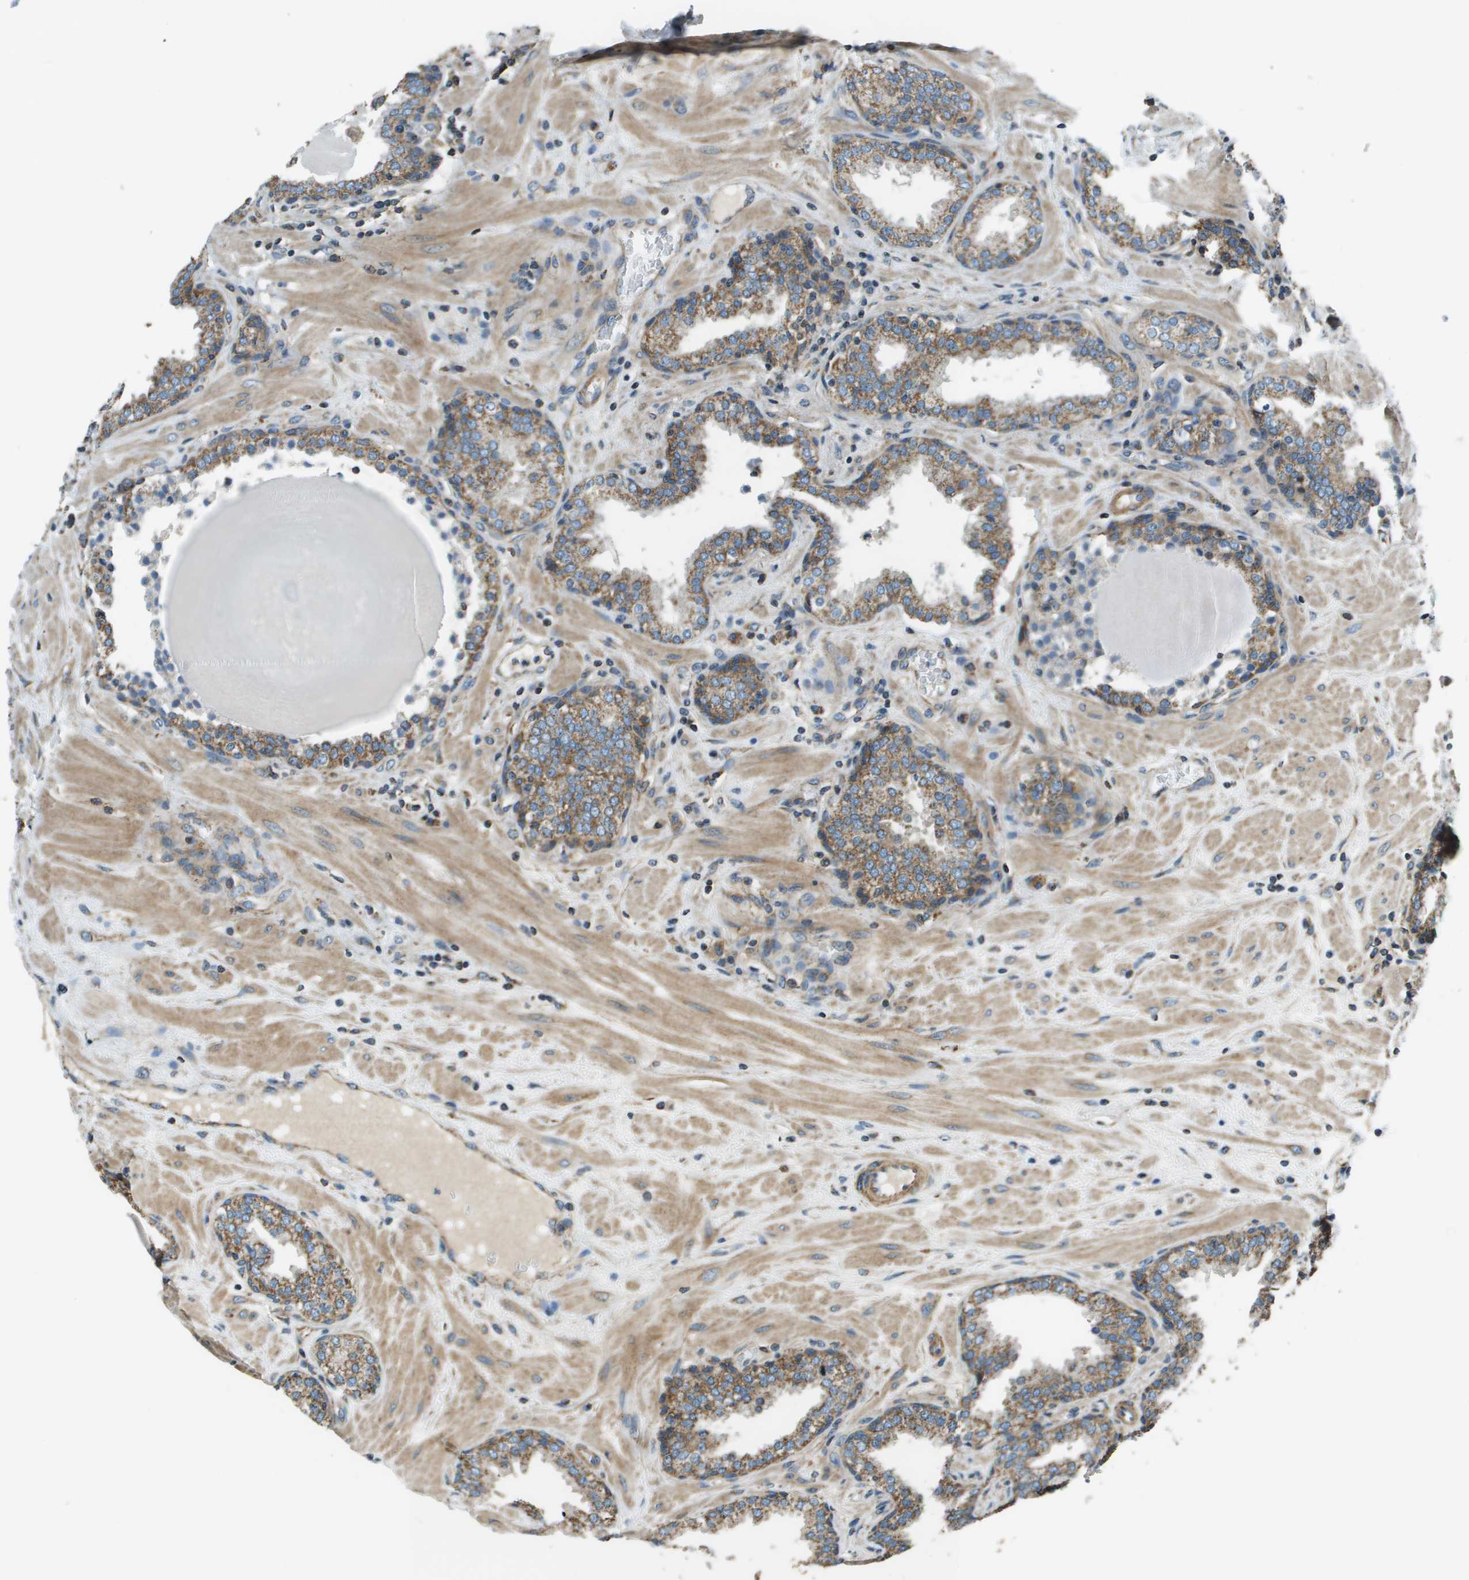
{"staining": {"intensity": "moderate", "quantity": ">75%", "location": "cytoplasmic/membranous"}, "tissue": "prostate", "cell_type": "Glandular cells", "image_type": "normal", "snomed": [{"axis": "morphology", "description": "Normal tissue, NOS"}, {"axis": "topography", "description": "Prostate"}], "caption": "A medium amount of moderate cytoplasmic/membranous positivity is appreciated in about >75% of glandular cells in normal prostate.", "gene": "TMEM51", "patient": {"sex": "male", "age": 51}}